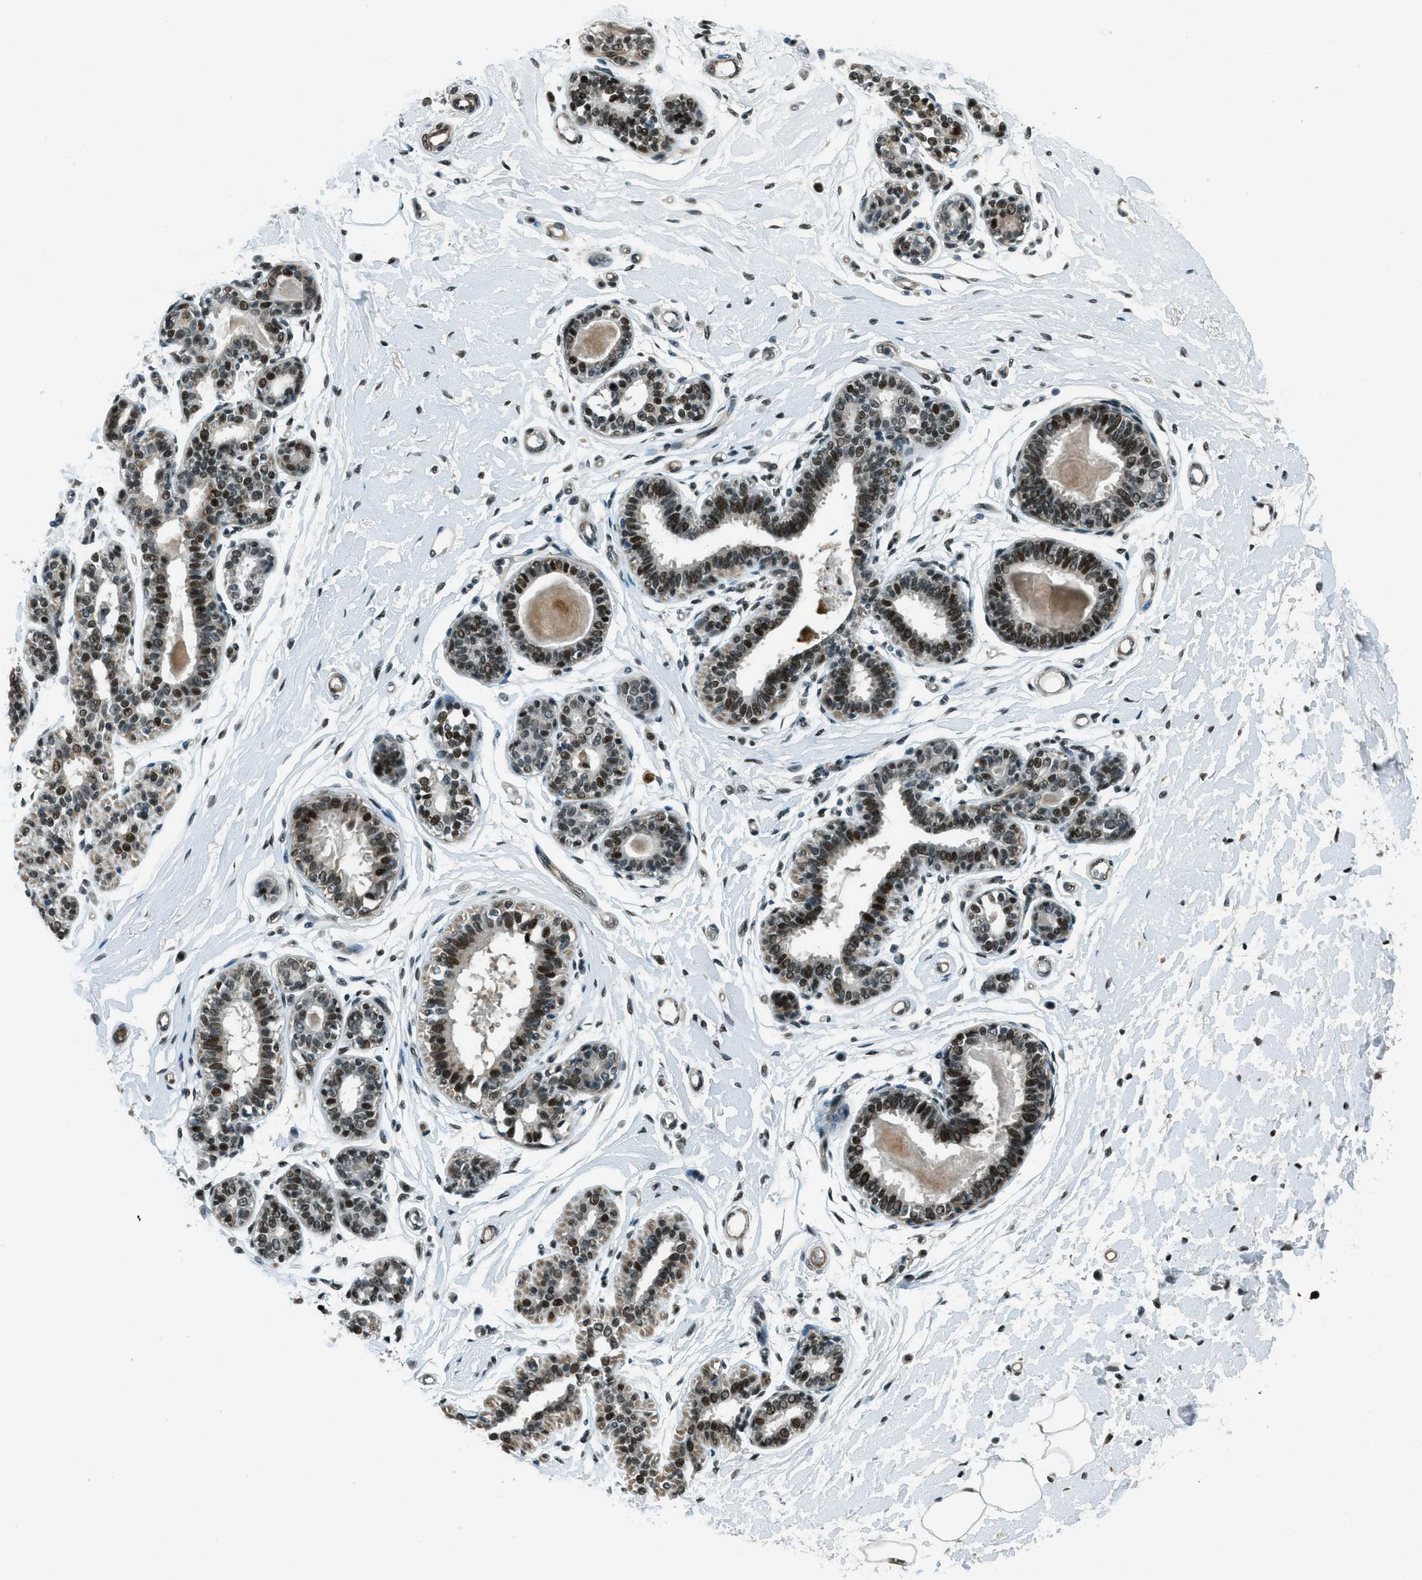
{"staining": {"intensity": "moderate", "quantity": "<25%", "location": "nuclear"}, "tissue": "breast", "cell_type": "Adipocytes", "image_type": "normal", "snomed": [{"axis": "morphology", "description": "Normal tissue, NOS"}, {"axis": "morphology", "description": "Lobular carcinoma"}, {"axis": "topography", "description": "Breast"}], "caption": "Moderate nuclear protein positivity is present in about <25% of adipocytes in breast. Using DAB (brown) and hematoxylin (blue) stains, captured at high magnification using brightfield microscopy.", "gene": "TARDBP", "patient": {"sex": "female", "age": 59}}